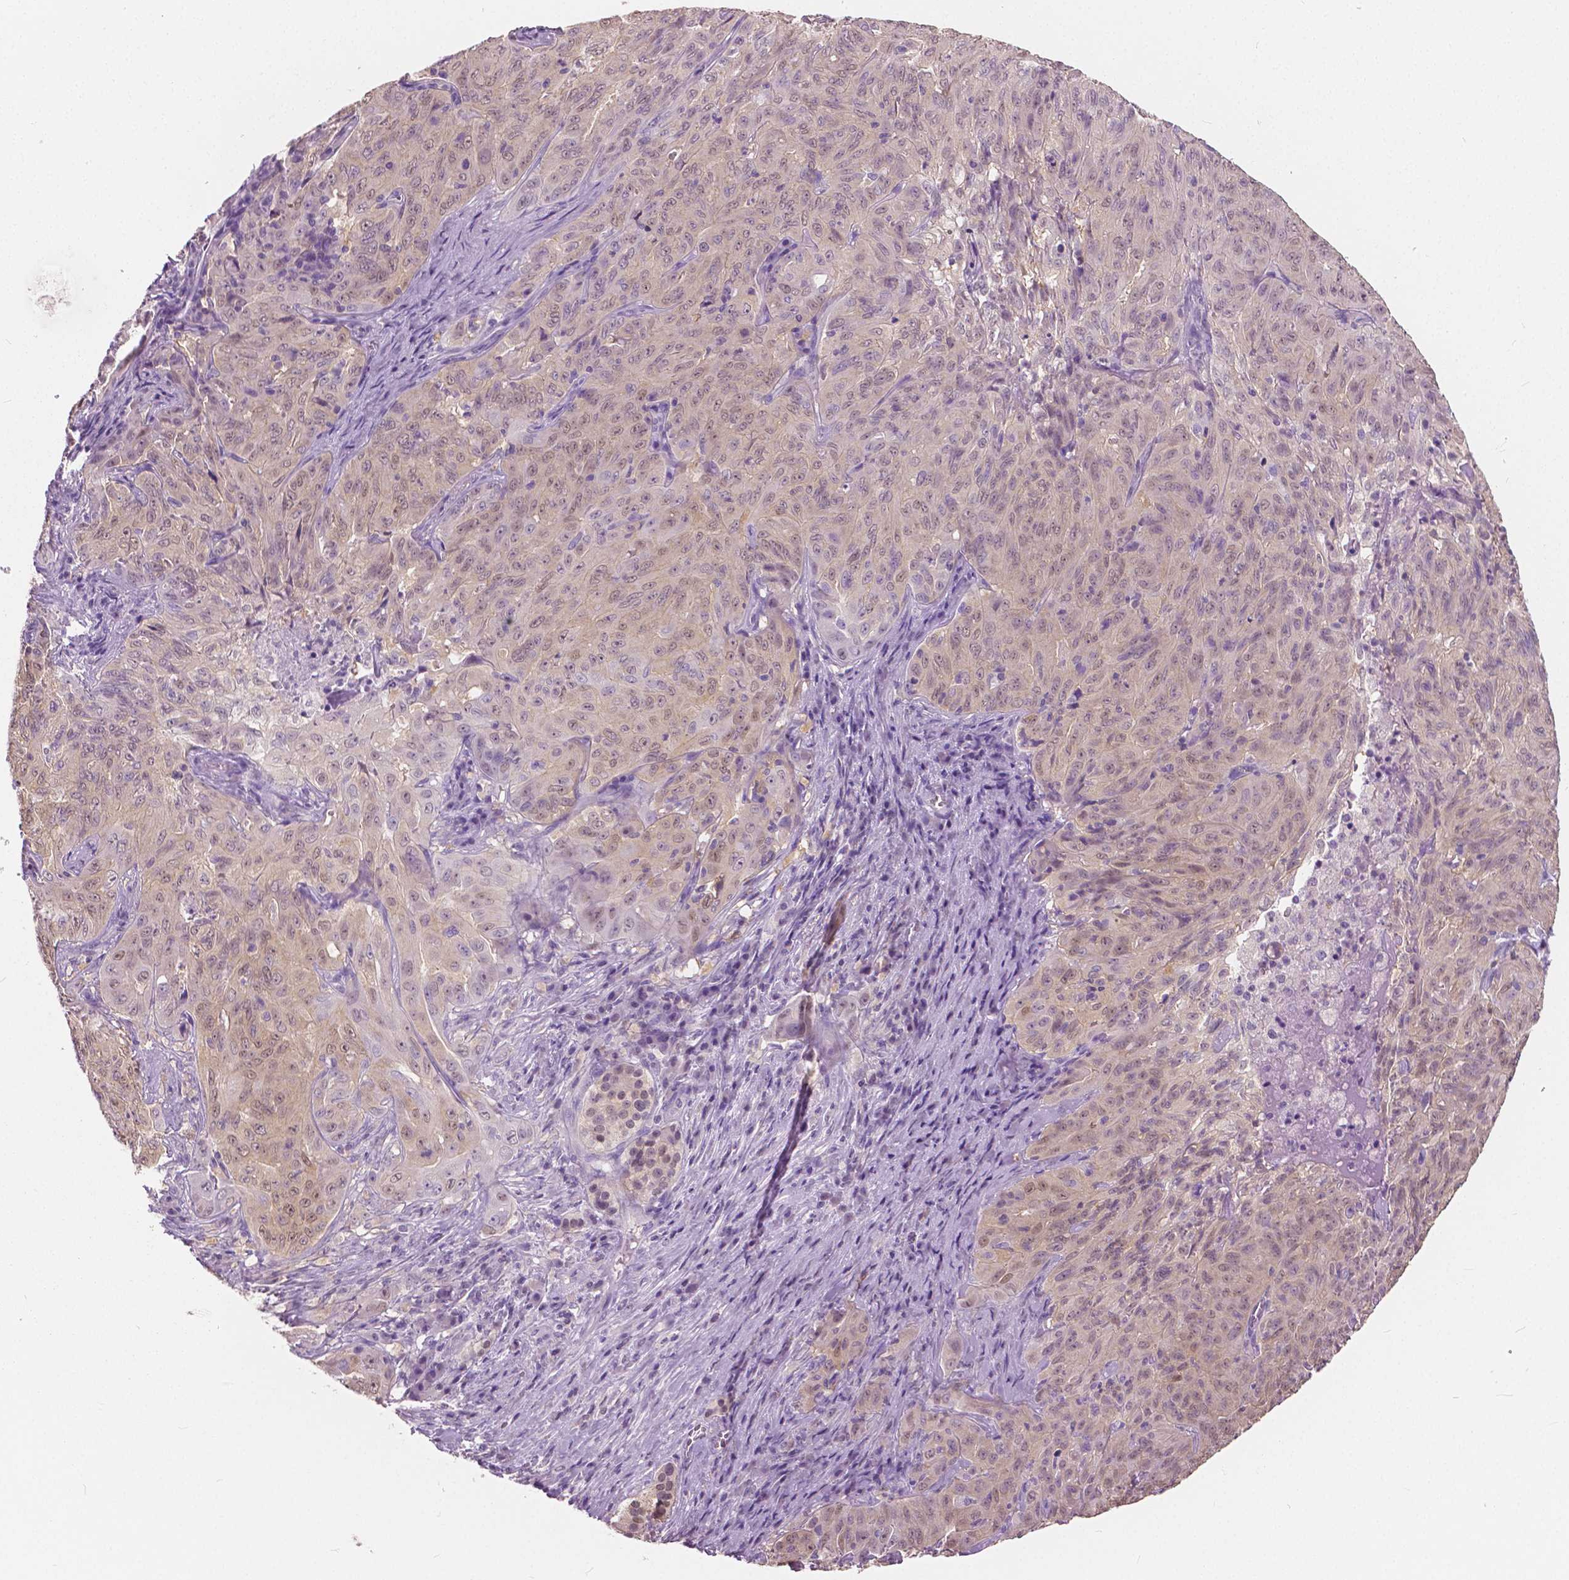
{"staining": {"intensity": "weak", "quantity": "25%-75%", "location": "cytoplasmic/membranous,nuclear"}, "tissue": "pancreatic cancer", "cell_type": "Tumor cells", "image_type": "cancer", "snomed": [{"axis": "morphology", "description": "Adenocarcinoma, NOS"}, {"axis": "topography", "description": "Pancreas"}], "caption": "A brown stain highlights weak cytoplasmic/membranous and nuclear staining of a protein in human adenocarcinoma (pancreatic) tumor cells. The staining was performed using DAB (3,3'-diaminobenzidine), with brown indicating positive protein expression. Nuclei are stained blue with hematoxylin.", "gene": "TKFC", "patient": {"sex": "male", "age": 63}}